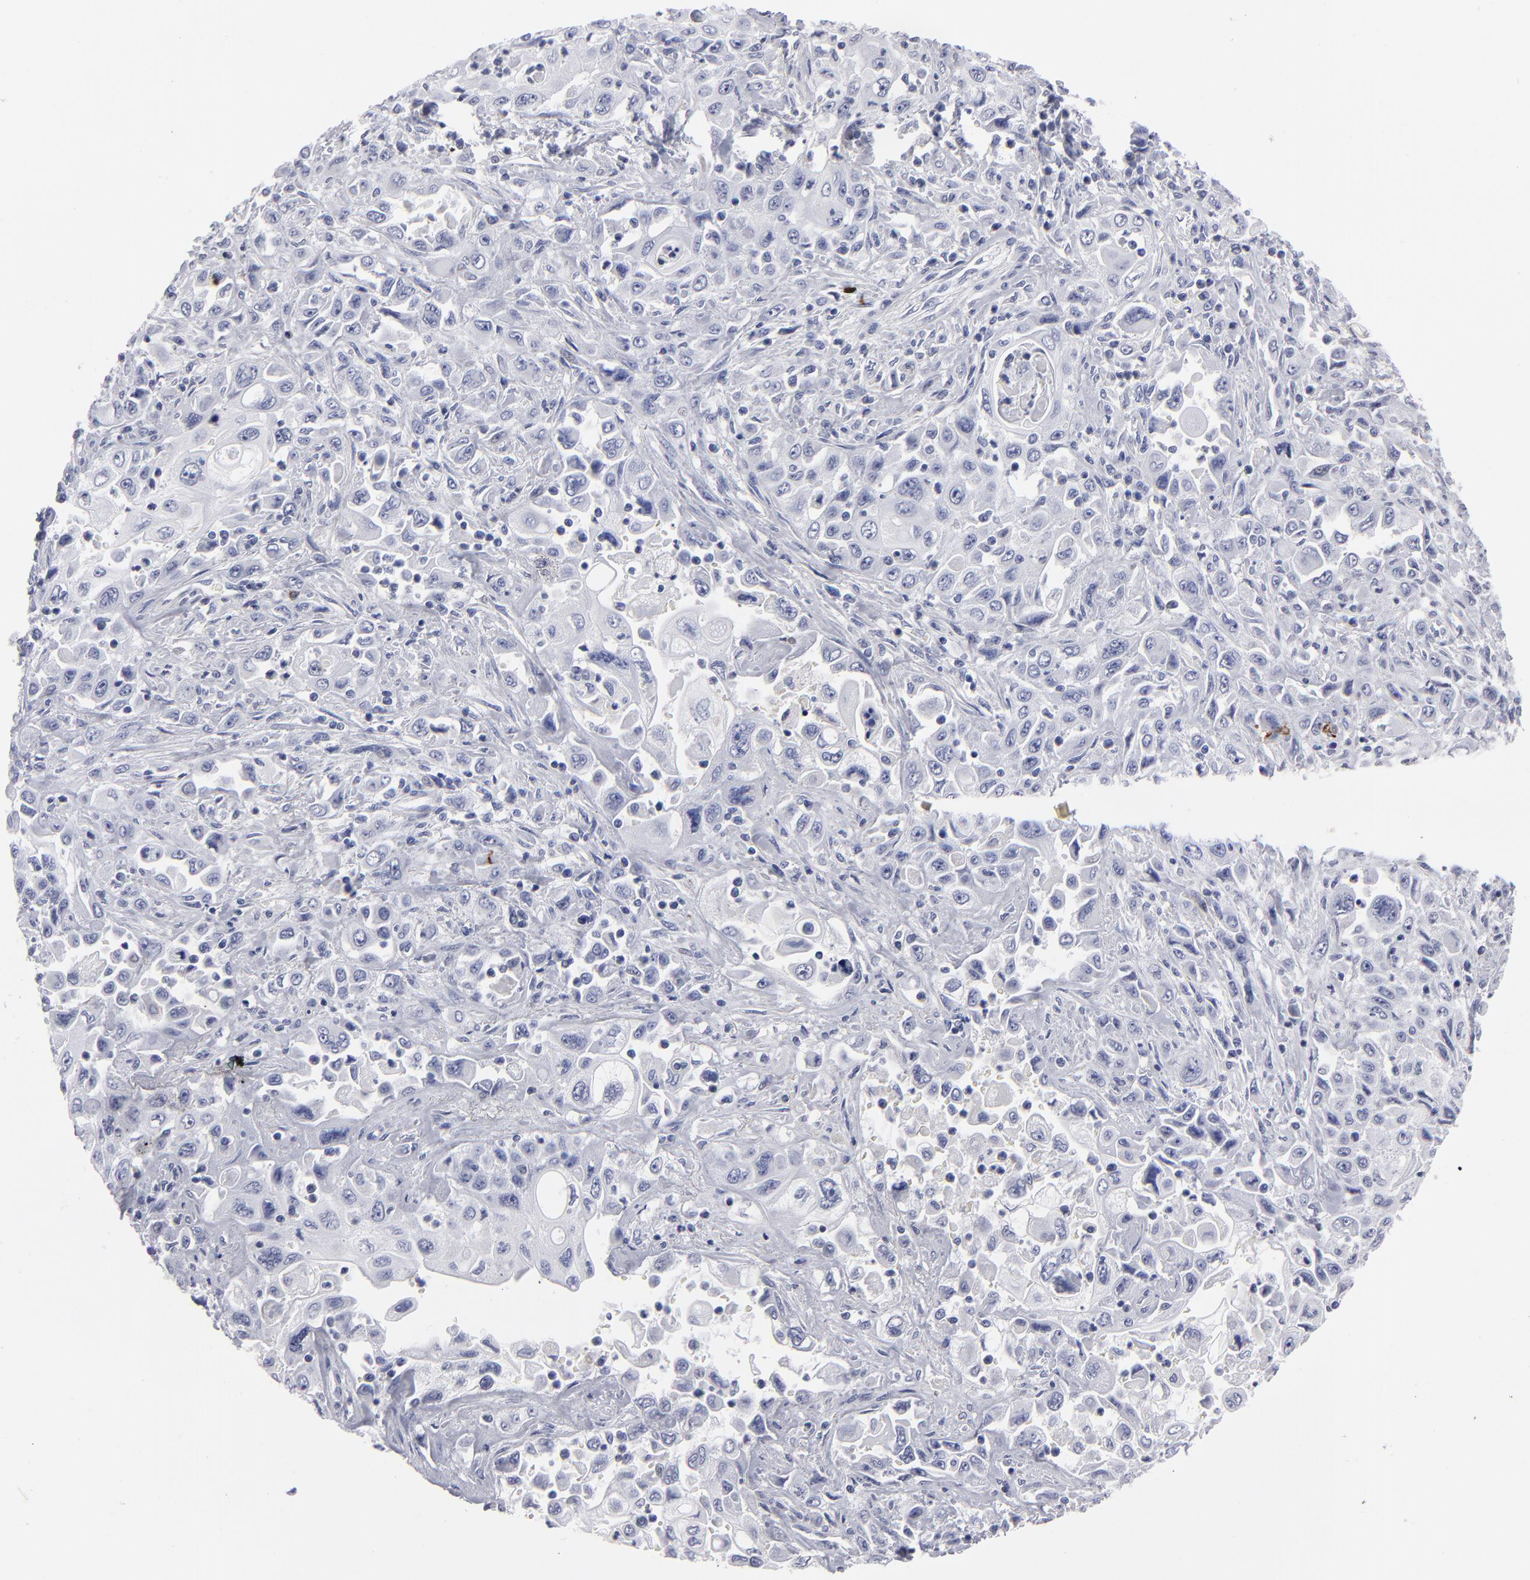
{"staining": {"intensity": "negative", "quantity": "none", "location": "none"}, "tissue": "pancreatic cancer", "cell_type": "Tumor cells", "image_type": "cancer", "snomed": [{"axis": "morphology", "description": "Adenocarcinoma, NOS"}, {"axis": "topography", "description": "Pancreas"}], "caption": "Tumor cells are negative for protein expression in human pancreatic cancer. Nuclei are stained in blue.", "gene": "CADM3", "patient": {"sex": "male", "age": 70}}